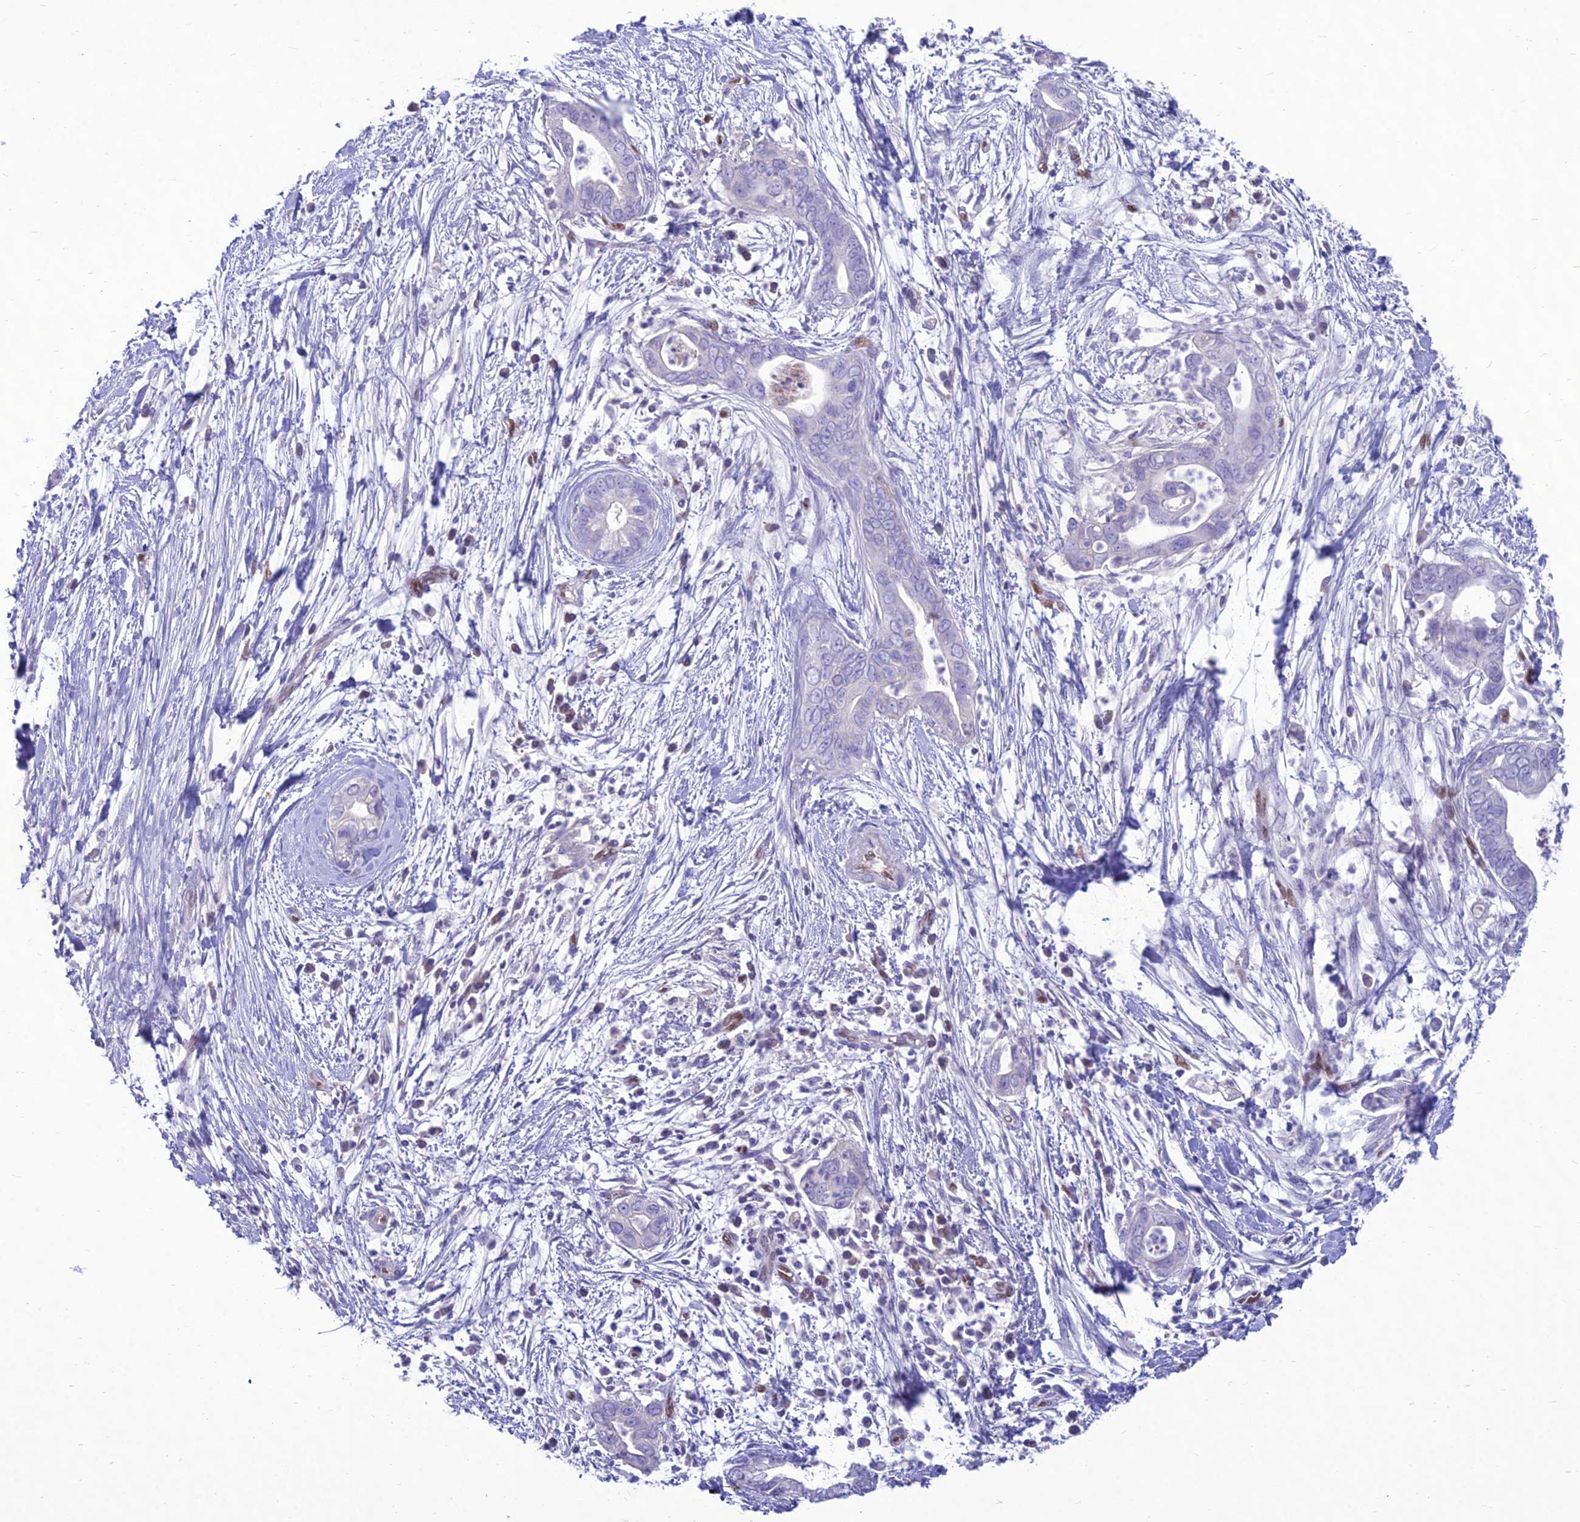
{"staining": {"intensity": "negative", "quantity": "none", "location": "none"}, "tissue": "pancreatic cancer", "cell_type": "Tumor cells", "image_type": "cancer", "snomed": [{"axis": "morphology", "description": "Adenocarcinoma, NOS"}, {"axis": "topography", "description": "Pancreas"}], "caption": "An image of human pancreatic cancer is negative for staining in tumor cells.", "gene": "NOVA2", "patient": {"sex": "male", "age": 75}}